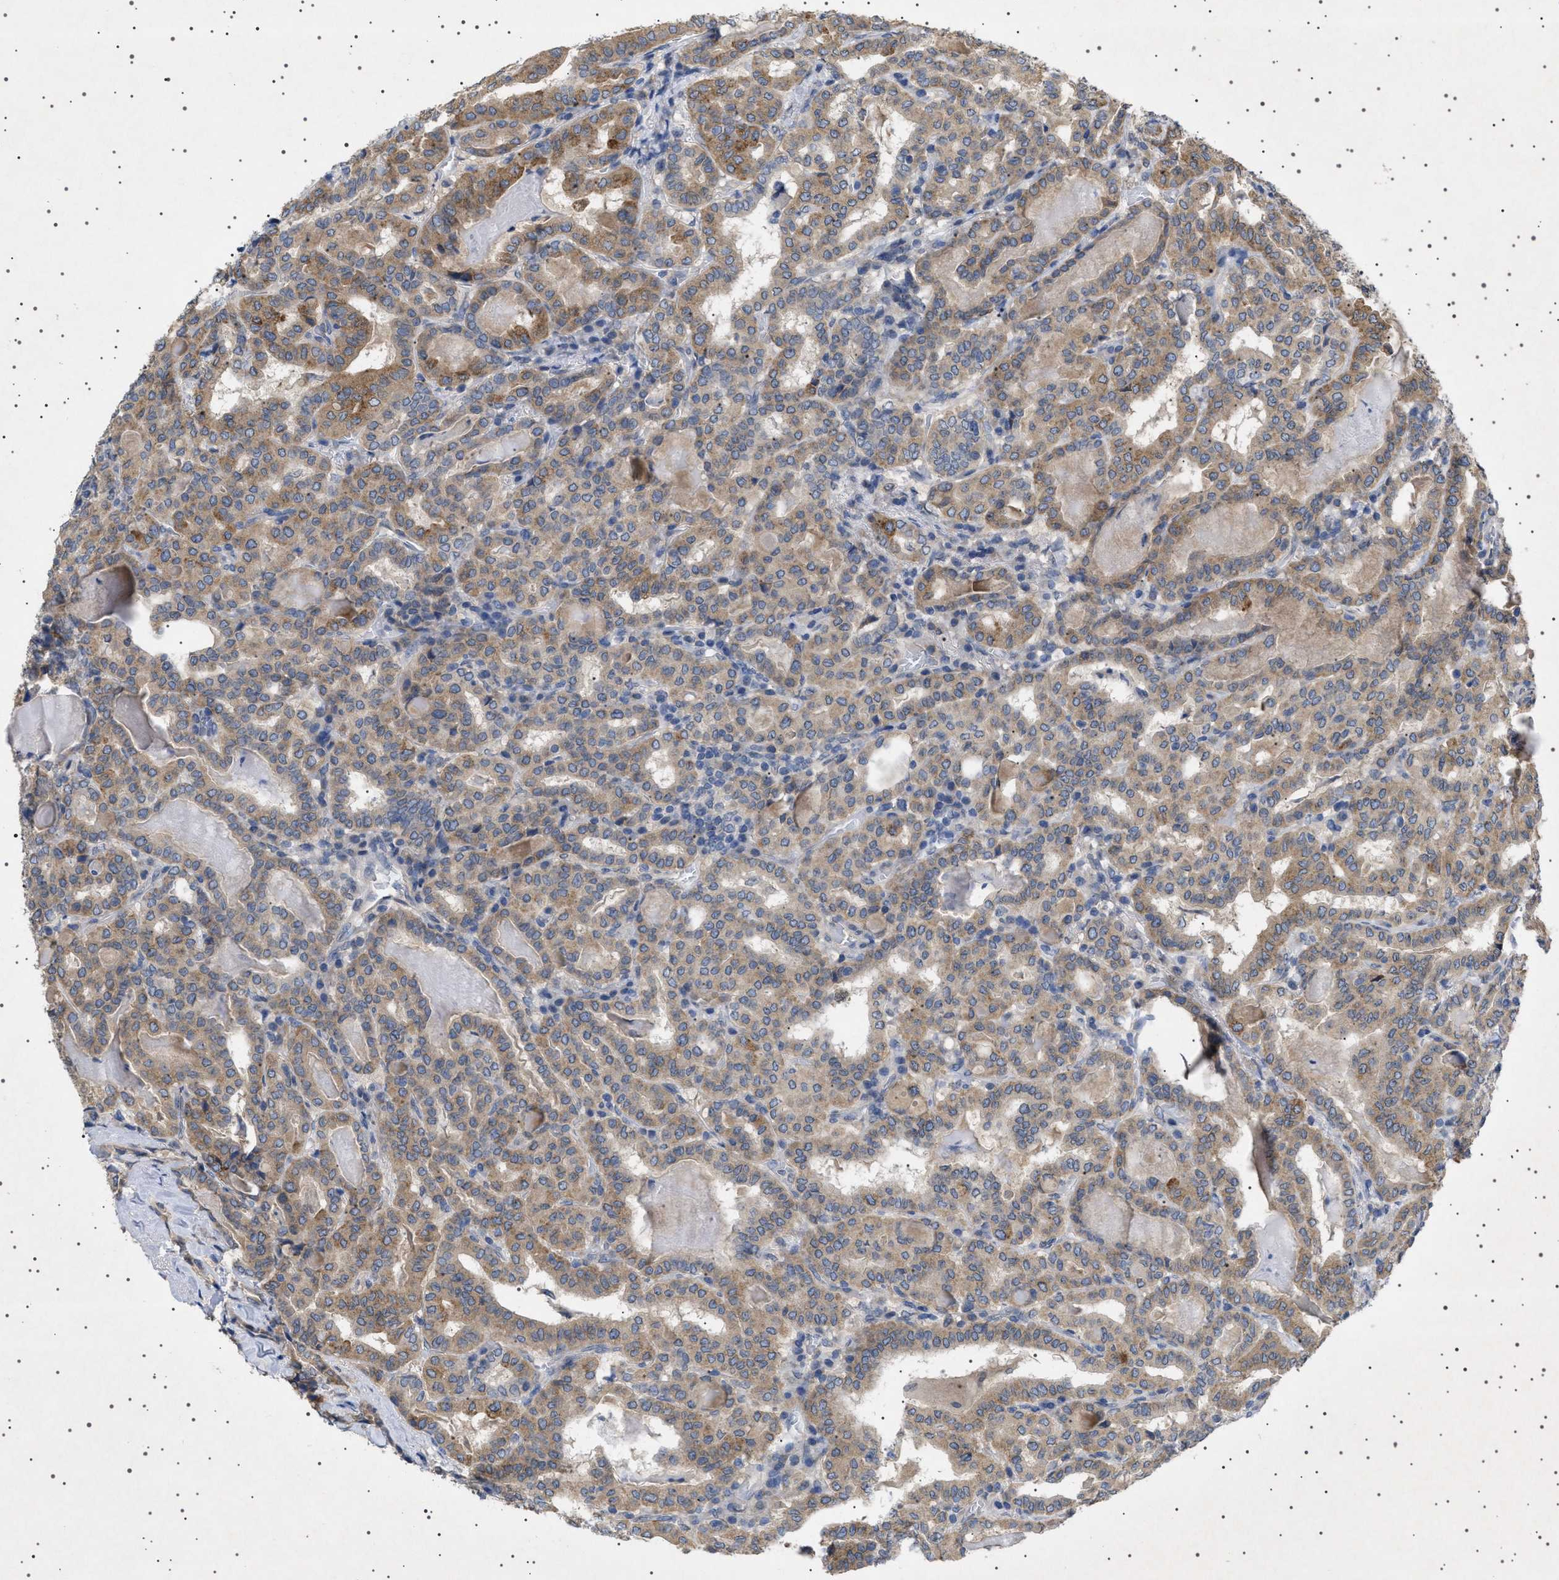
{"staining": {"intensity": "weak", "quantity": ">75%", "location": "cytoplasmic/membranous"}, "tissue": "thyroid cancer", "cell_type": "Tumor cells", "image_type": "cancer", "snomed": [{"axis": "morphology", "description": "Papillary adenocarcinoma, NOS"}, {"axis": "topography", "description": "Thyroid gland"}], "caption": "Immunohistochemistry (IHC) image of thyroid cancer stained for a protein (brown), which exhibits low levels of weak cytoplasmic/membranous expression in about >75% of tumor cells.", "gene": "NUP93", "patient": {"sex": "female", "age": 42}}